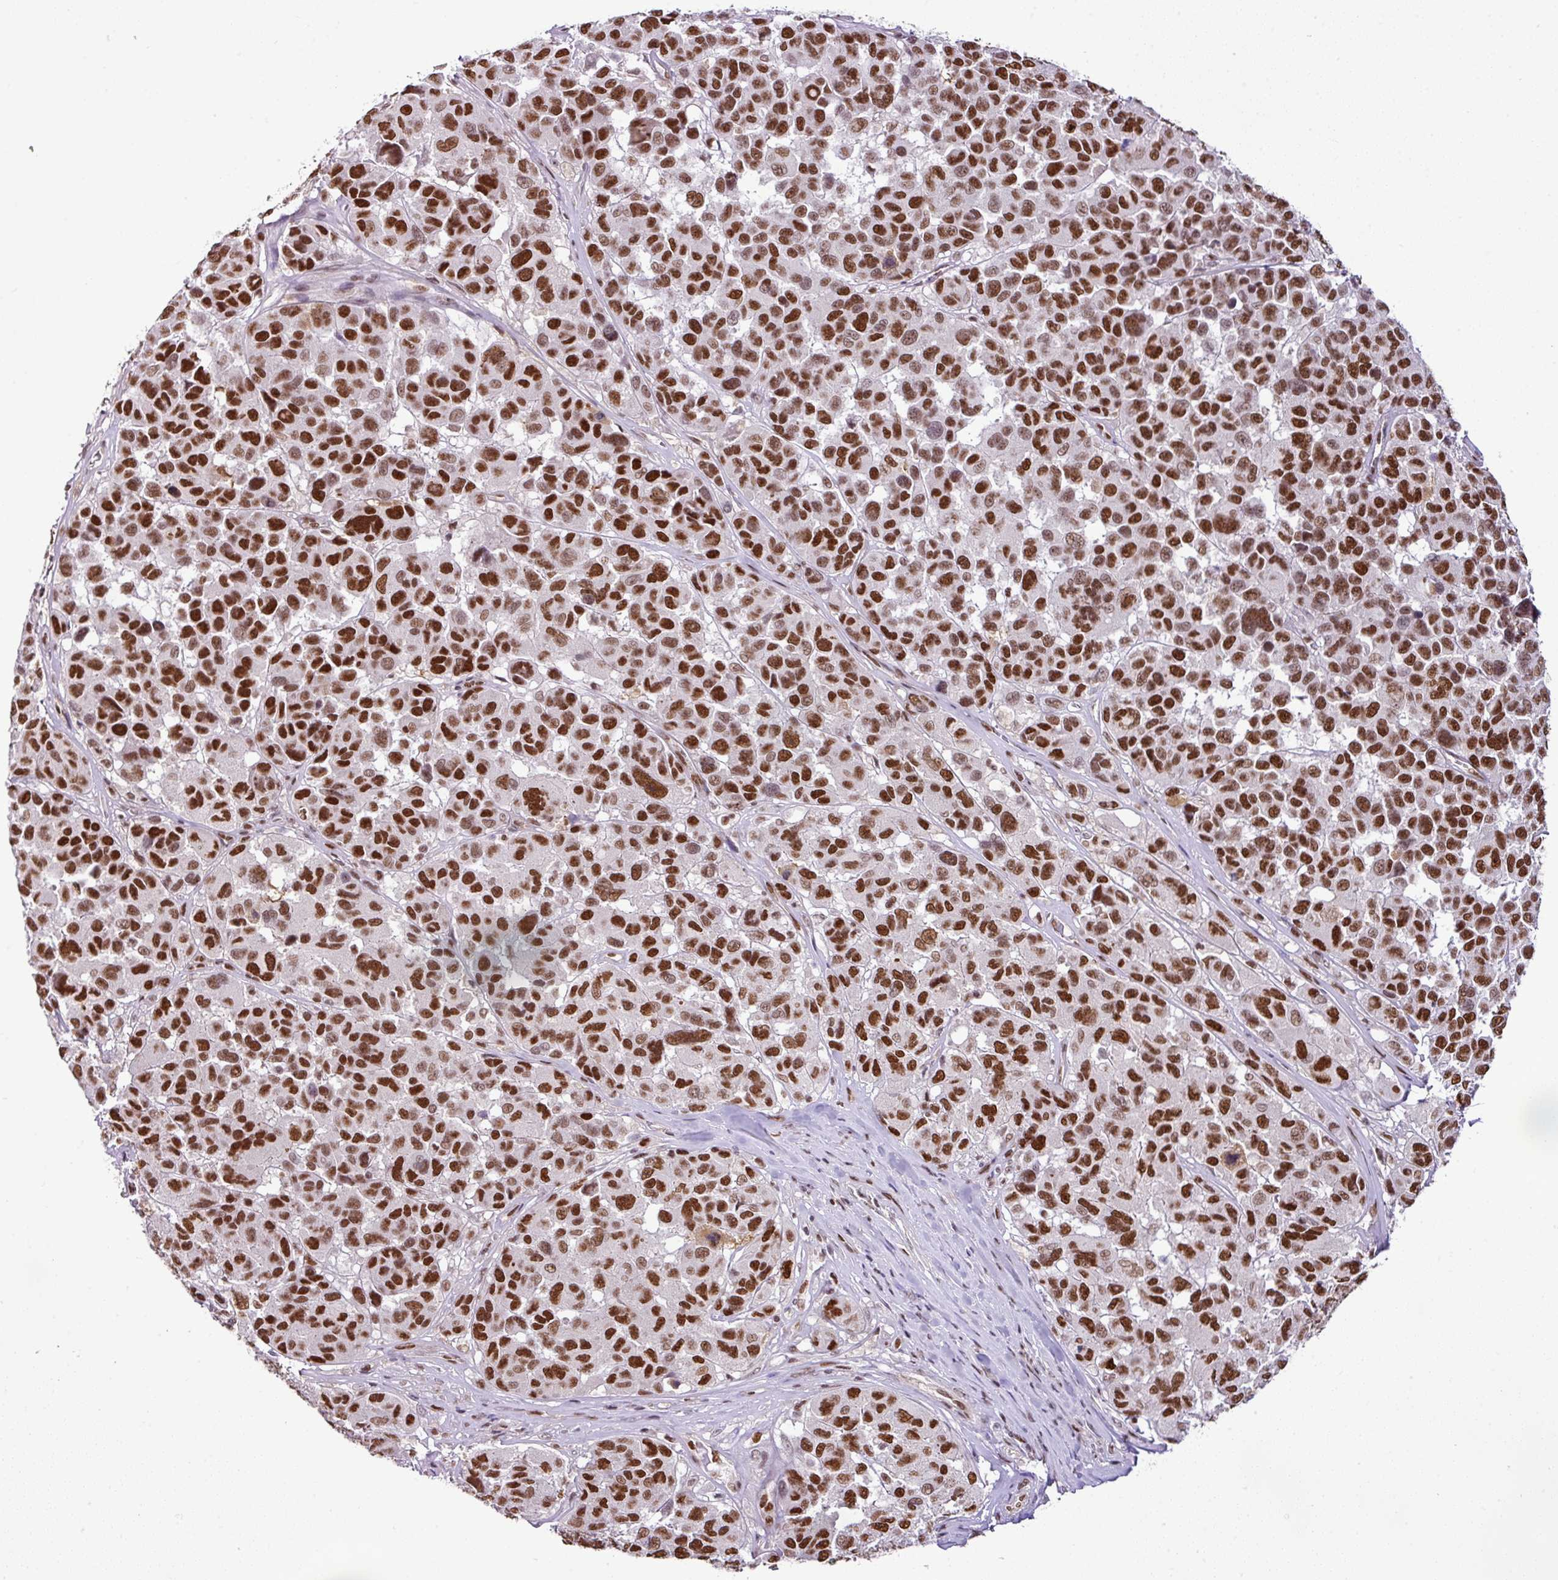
{"staining": {"intensity": "strong", "quantity": ">75%", "location": "nuclear"}, "tissue": "melanoma", "cell_type": "Tumor cells", "image_type": "cancer", "snomed": [{"axis": "morphology", "description": "Malignant melanoma, NOS"}, {"axis": "topography", "description": "Skin"}], "caption": "Strong nuclear protein positivity is seen in about >75% of tumor cells in melanoma. (IHC, brightfield microscopy, high magnification).", "gene": "PGAP4", "patient": {"sex": "female", "age": 66}}